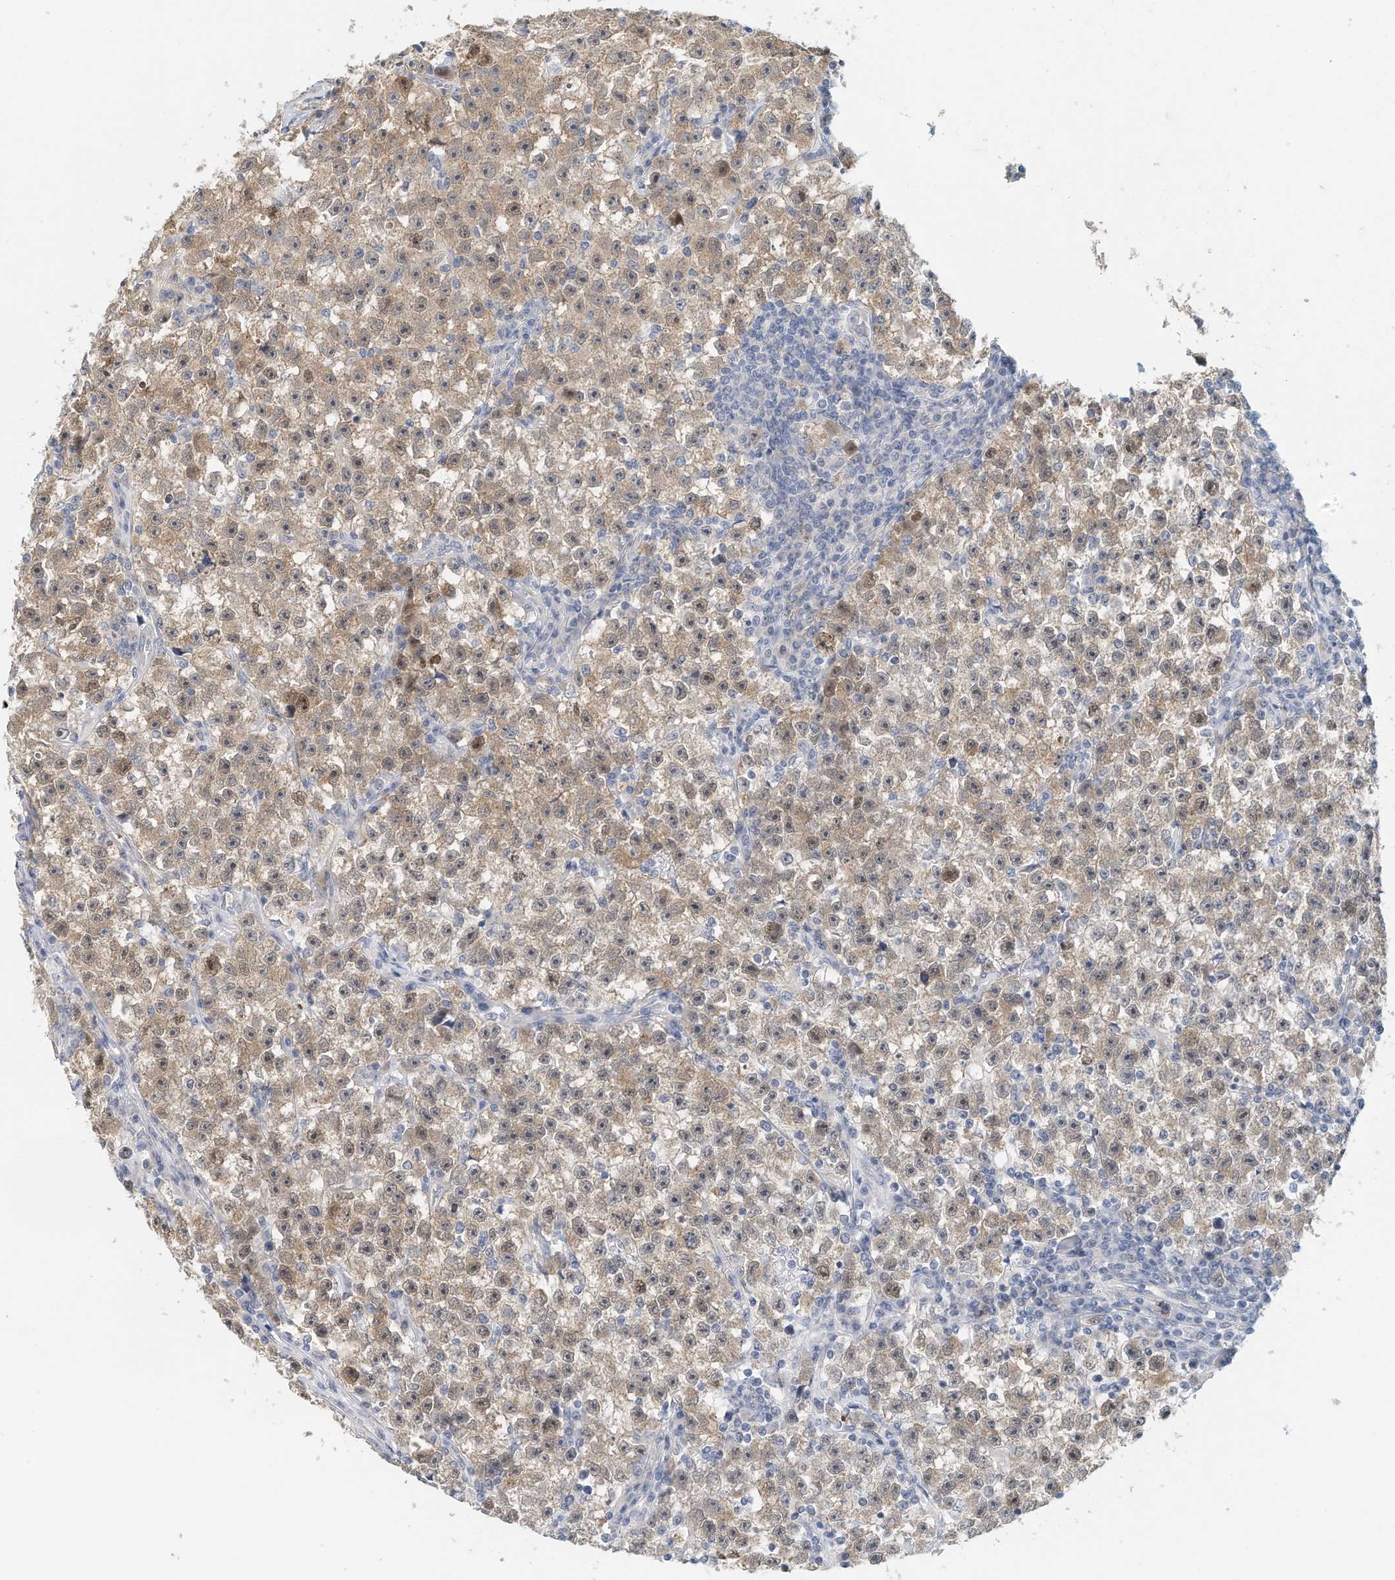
{"staining": {"intensity": "weak", "quantity": "25%-75%", "location": "cytoplasmic/membranous,nuclear"}, "tissue": "testis cancer", "cell_type": "Tumor cells", "image_type": "cancer", "snomed": [{"axis": "morphology", "description": "Seminoma, NOS"}, {"axis": "topography", "description": "Testis"}], "caption": "Protein expression analysis of human testis seminoma reveals weak cytoplasmic/membranous and nuclear expression in about 25%-75% of tumor cells. The protein is shown in brown color, while the nuclei are stained blue.", "gene": "ARHGAP28", "patient": {"sex": "male", "age": 22}}